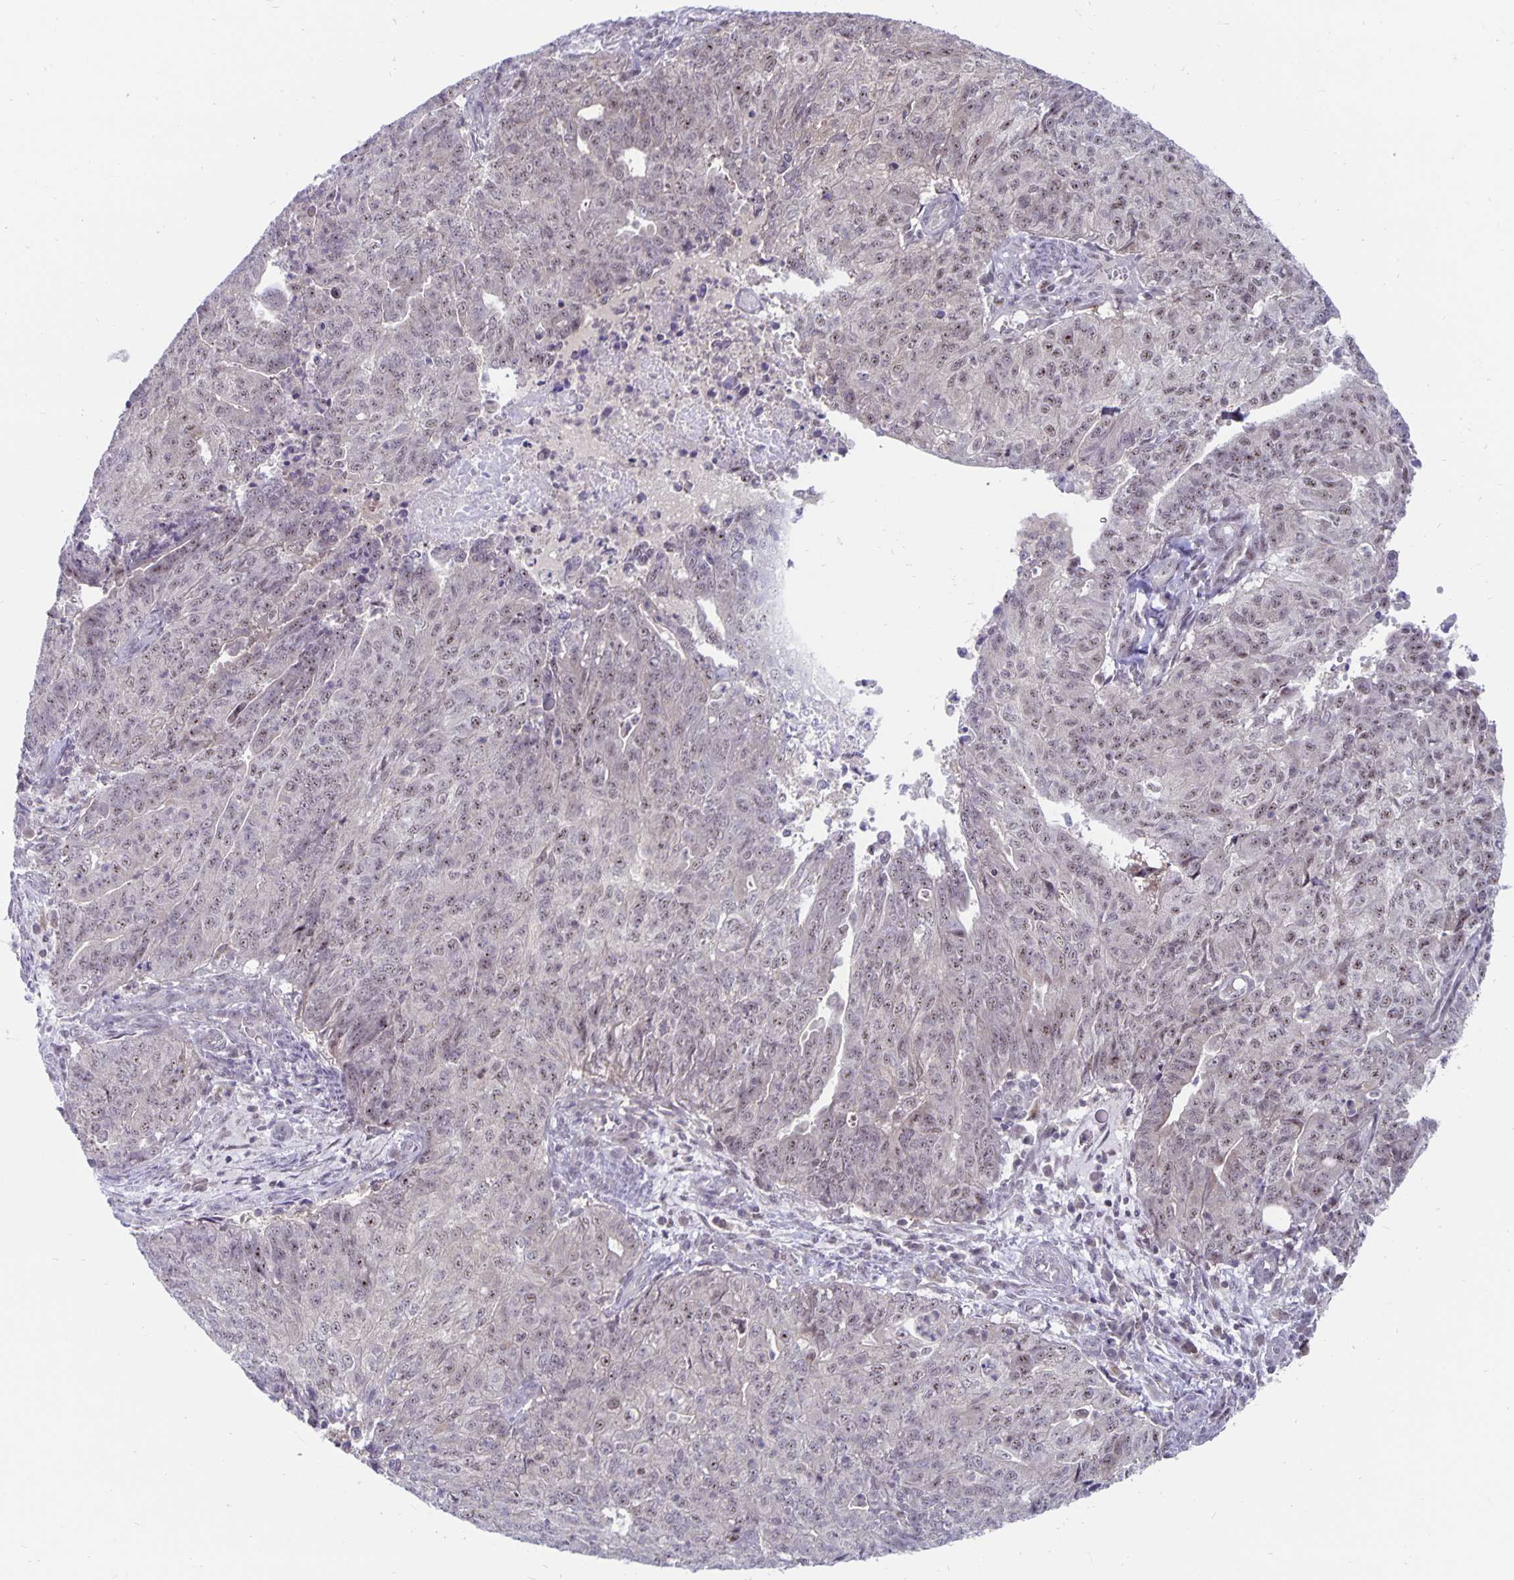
{"staining": {"intensity": "weak", "quantity": "25%-75%", "location": "nuclear"}, "tissue": "endometrial cancer", "cell_type": "Tumor cells", "image_type": "cancer", "snomed": [{"axis": "morphology", "description": "Adenocarcinoma, NOS"}, {"axis": "topography", "description": "Endometrium"}], "caption": "Endometrial cancer (adenocarcinoma) stained for a protein (brown) shows weak nuclear positive staining in about 25%-75% of tumor cells.", "gene": "EXOC6B", "patient": {"sex": "female", "age": 82}}